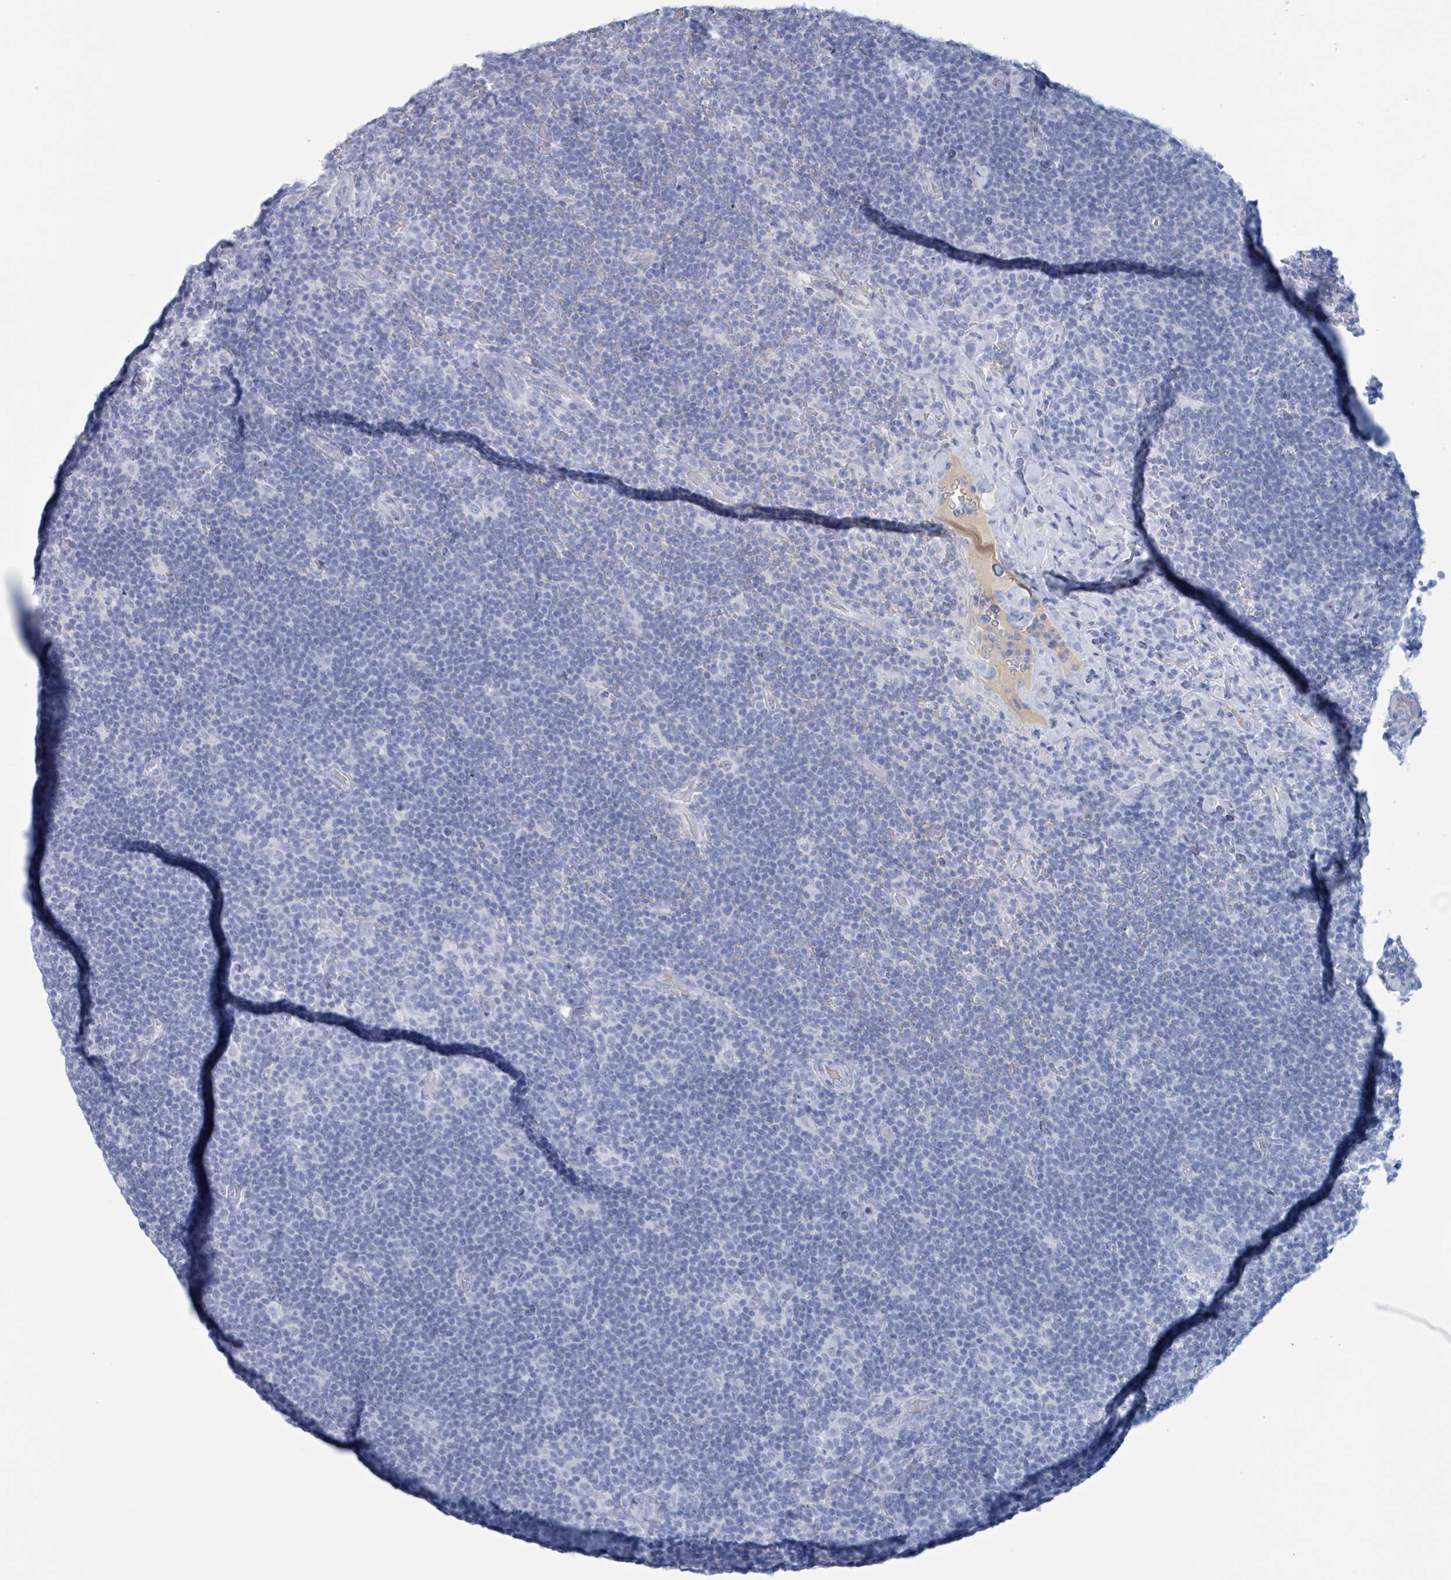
{"staining": {"intensity": "negative", "quantity": "none", "location": "none"}, "tissue": "lymphoma", "cell_type": "Tumor cells", "image_type": "cancer", "snomed": [{"axis": "morphology", "description": "Hodgkin's disease, NOS"}, {"axis": "topography", "description": "Lymph node"}], "caption": "Lymphoma was stained to show a protein in brown. There is no significant positivity in tumor cells. (DAB IHC visualized using brightfield microscopy, high magnification).", "gene": "KLK4", "patient": {"sex": "female", "age": 57}}